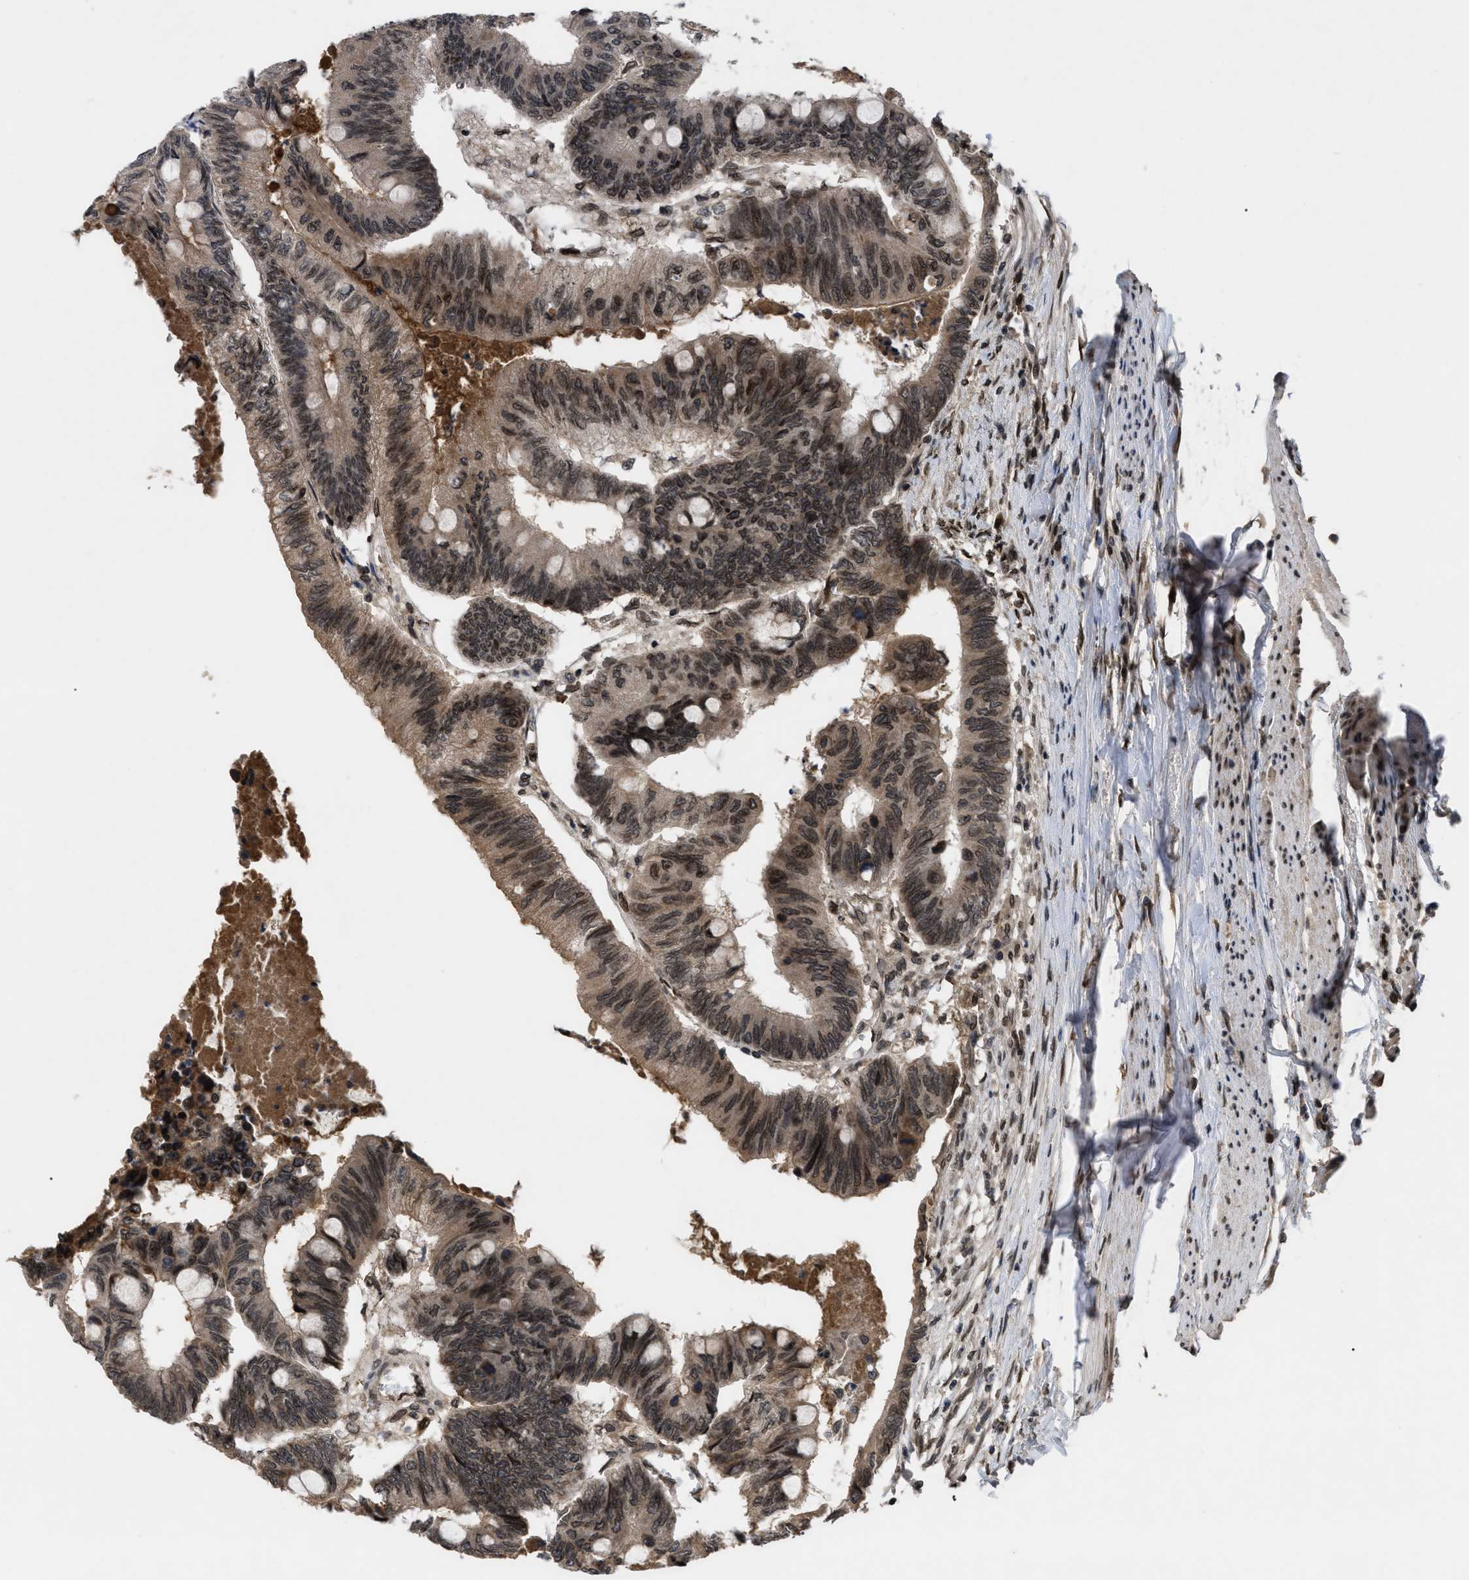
{"staining": {"intensity": "moderate", "quantity": ">75%", "location": "cytoplasmic/membranous,nuclear"}, "tissue": "colorectal cancer", "cell_type": "Tumor cells", "image_type": "cancer", "snomed": [{"axis": "morphology", "description": "Normal tissue, NOS"}, {"axis": "morphology", "description": "Adenocarcinoma, NOS"}, {"axis": "topography", "description": "Rectum"}, {"axis": "topography", "description": "Peripheral nerve tissue"}], "caption": "Human adenocarcinoma (colorectal) stained with a protein marker displays moderate staining in tumor cells.", "gene": "CRY1", "patient": {"sex": "male", "age": 92}}